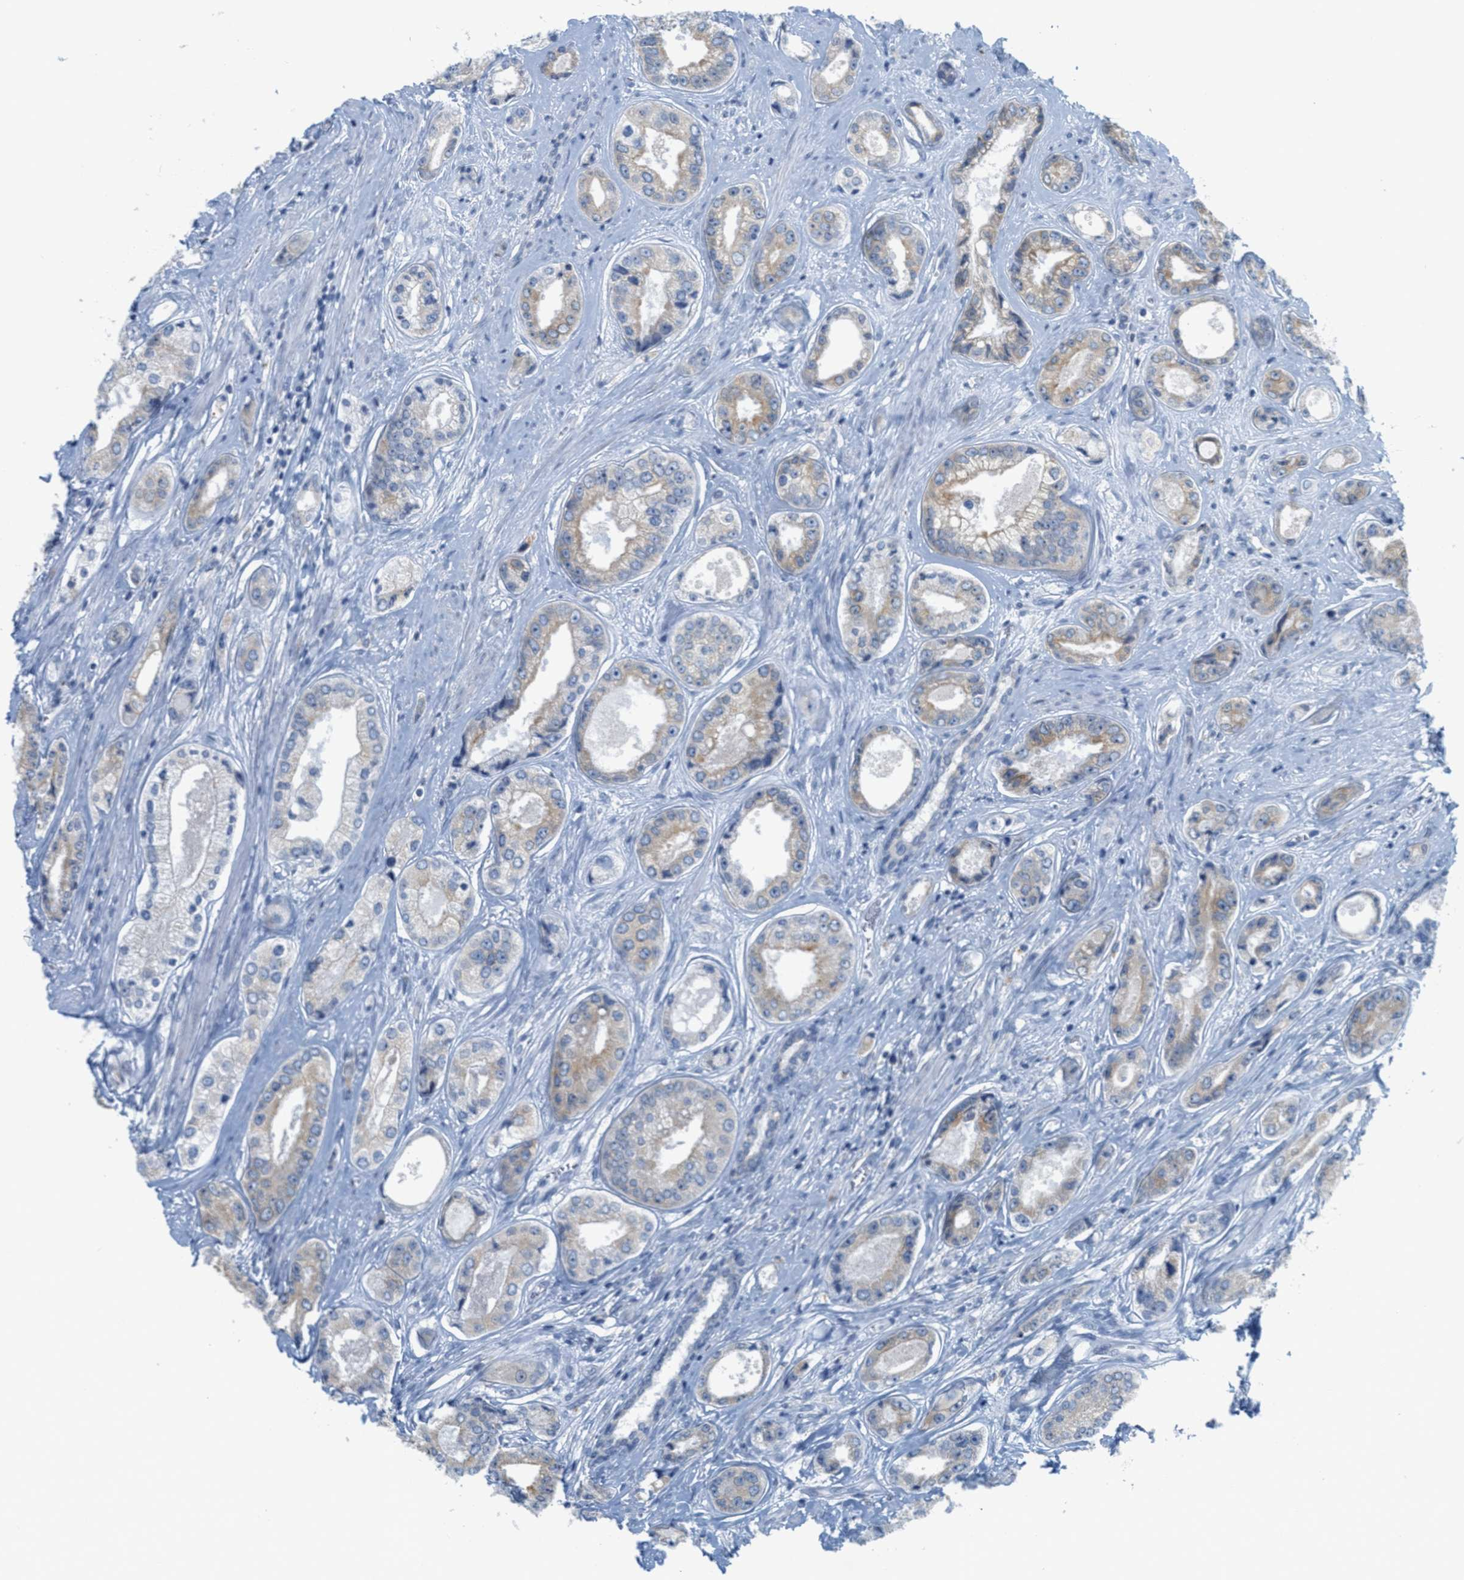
{"staining": {"intensity": "weak", "quantity": ">75%", "location": "cytoplasmic/membranous"}, "tissue": "prostate cancer", "cell_type": "Tumor cells", "image_type": "cancer", "snomed": [{"axis": "morphology", "description": "Adenocarcinoma, High grade"}, {"axis": "topography", "description": "Prostate"}], "caption": "Protein staining by immunohistochemistry exhibits weak cytoplasmic/membranous positivity in approximately >75% of tumor cells in prostate cancer (high-grade adenocarcinoma).", "gene": "TEX264", "patient": {"sex": "male", "age": 61}}